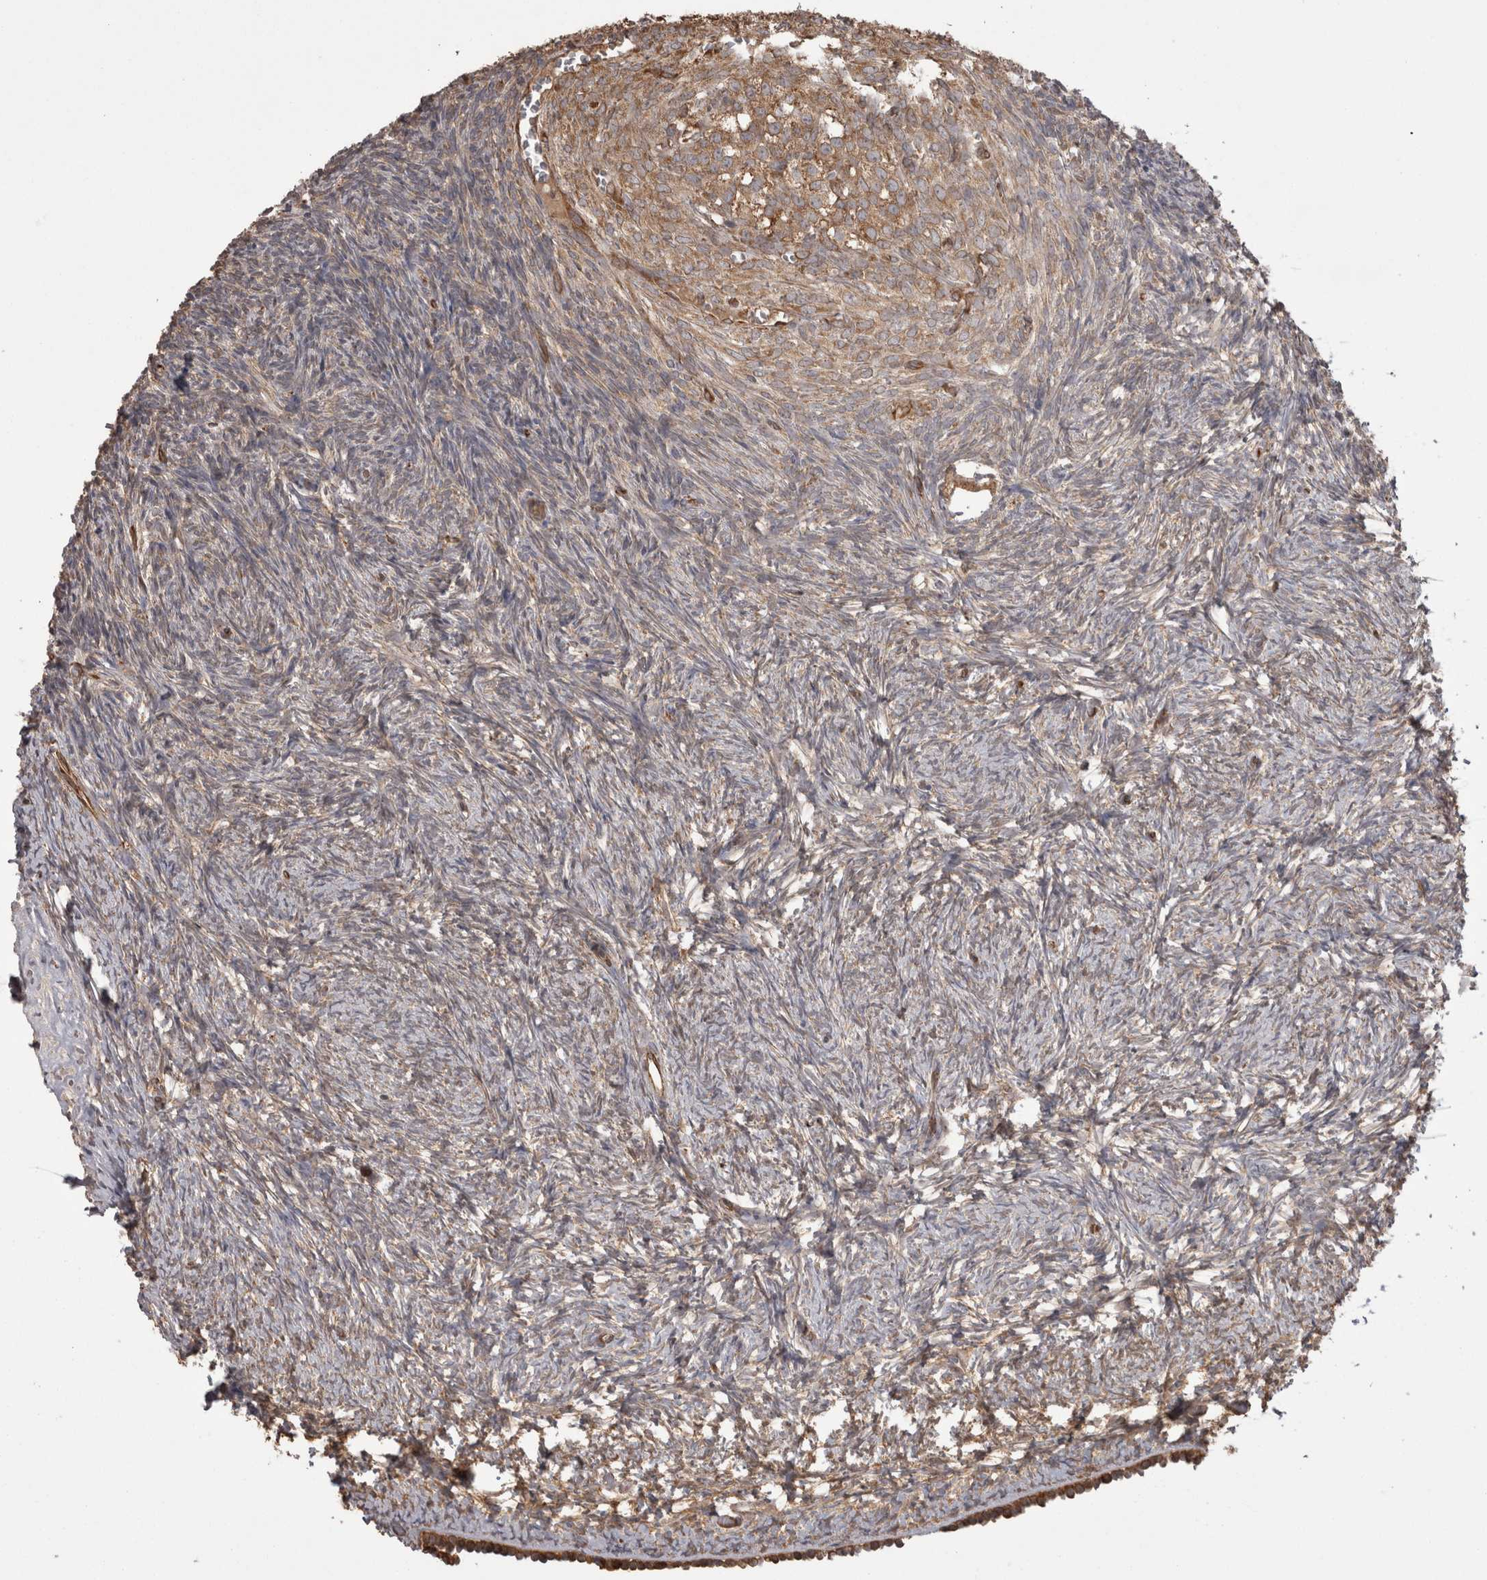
{"staining": {"intensity": "moderate", "quantity": ">75%", "location": "cytoplasmic/membranous"}, "tissue": "ovary", "cell_type": "Follicle cells", "image_type": "normal", "snomed": [{"axis": "morphology", "description": "Normal tissue, NOS"}, {"axis": "topography", "description": "Ovary"}], "caption": "High-magnification brightfield microscopy of unremarkable ovary stained with DAB (brown) and counterstained with hematoxylin (blue). follicle cells exhibit moderate cytoplasmic/membranous expression is seen in approximately>75% of cells.", "gene": "PON2", "patient": {"sex": "female", "age": 34}}